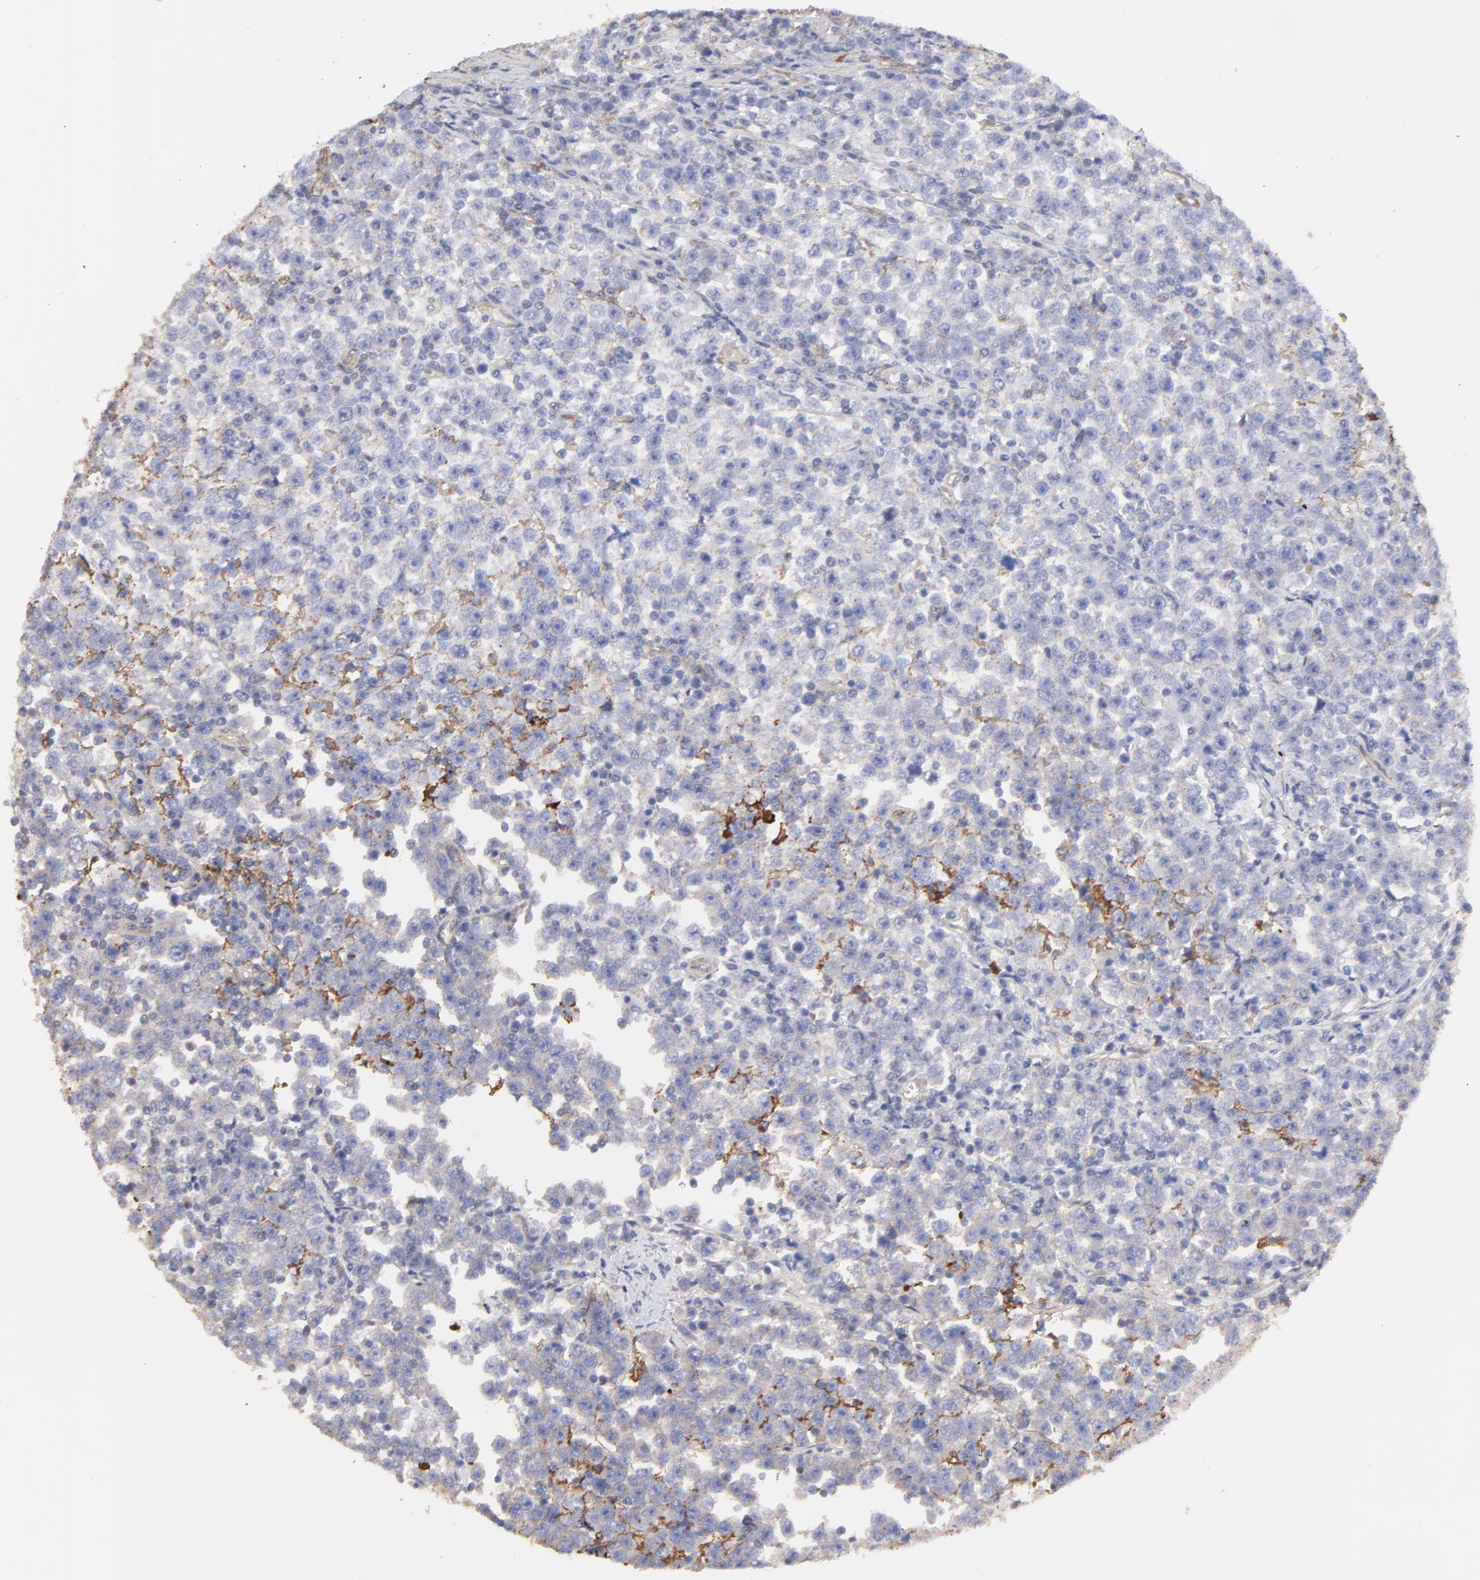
{"staining": {"intensity": "negative", "quantity": "none", "location": "none"}, "tissue": "testis cancer", "cell_type": "Tumor cells", "image_type": "cancer", "snomed": [{"axis": "morphology", "description": "Seminoma, NOS"}, {"axis": "topography", "description": "Testis"}], "caption": "There is no significant staining in tumor cells of testis seminoma.", "gene": "LRCH2", "patient": {"sex": "male", "age": 43}}